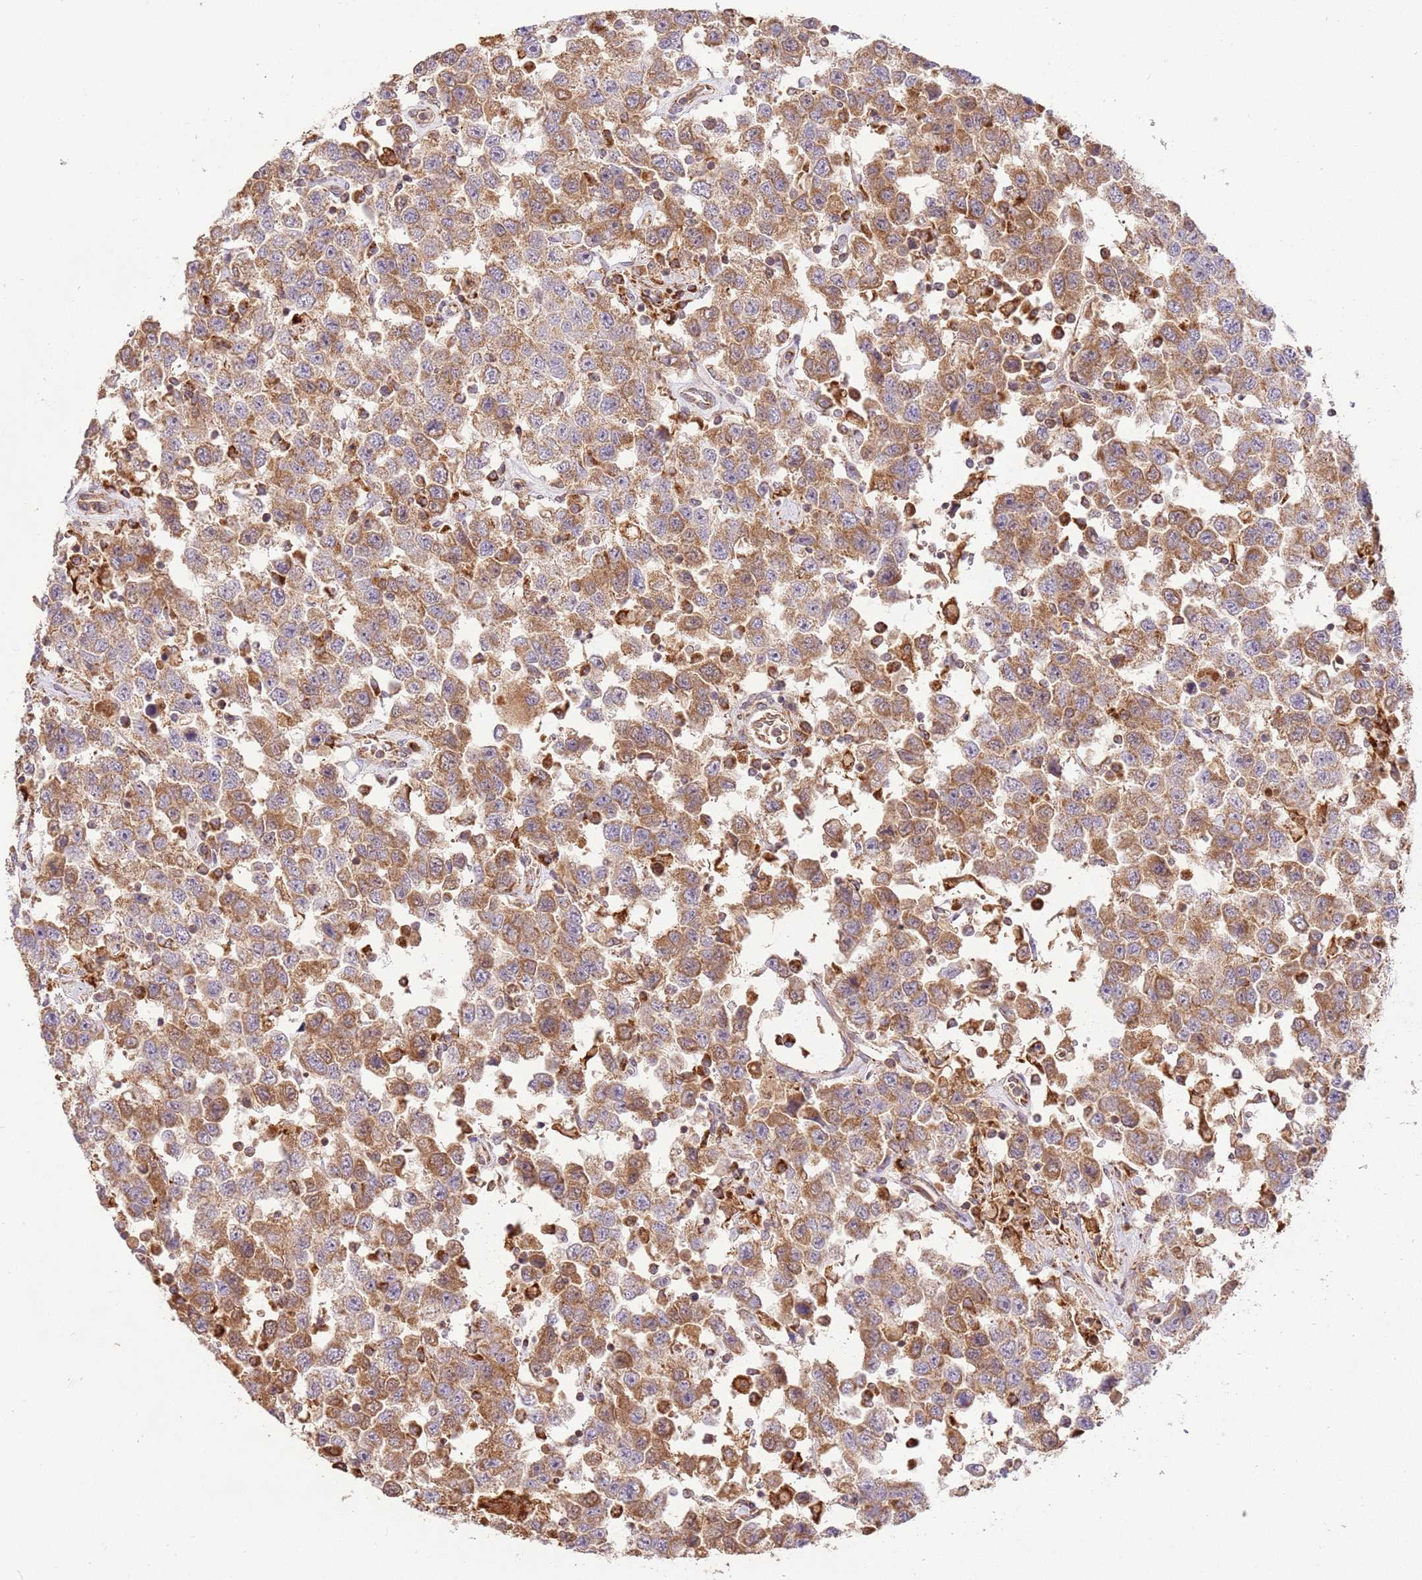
{"staining": {"intensity": "moderate", "quantity": ">75%", "location": "cytoplasmic/membranous"}, "tissue": "testis cancer", "cell_type": "Tumor cells", "image_type": "cancer", "snomed": [{"axis": "morphology", "description": "Seminoma, NOS"}, {"axis": "topography", "description": "Testis"}], "caption": "Testis cancer stained with immunohistochemistry (IHC) displays moderate cytoplasmic/membranous expression in about >75% of tumor cells.", "gene": "SPATA2L", "patient": {"sex": "male", "age": 41}}